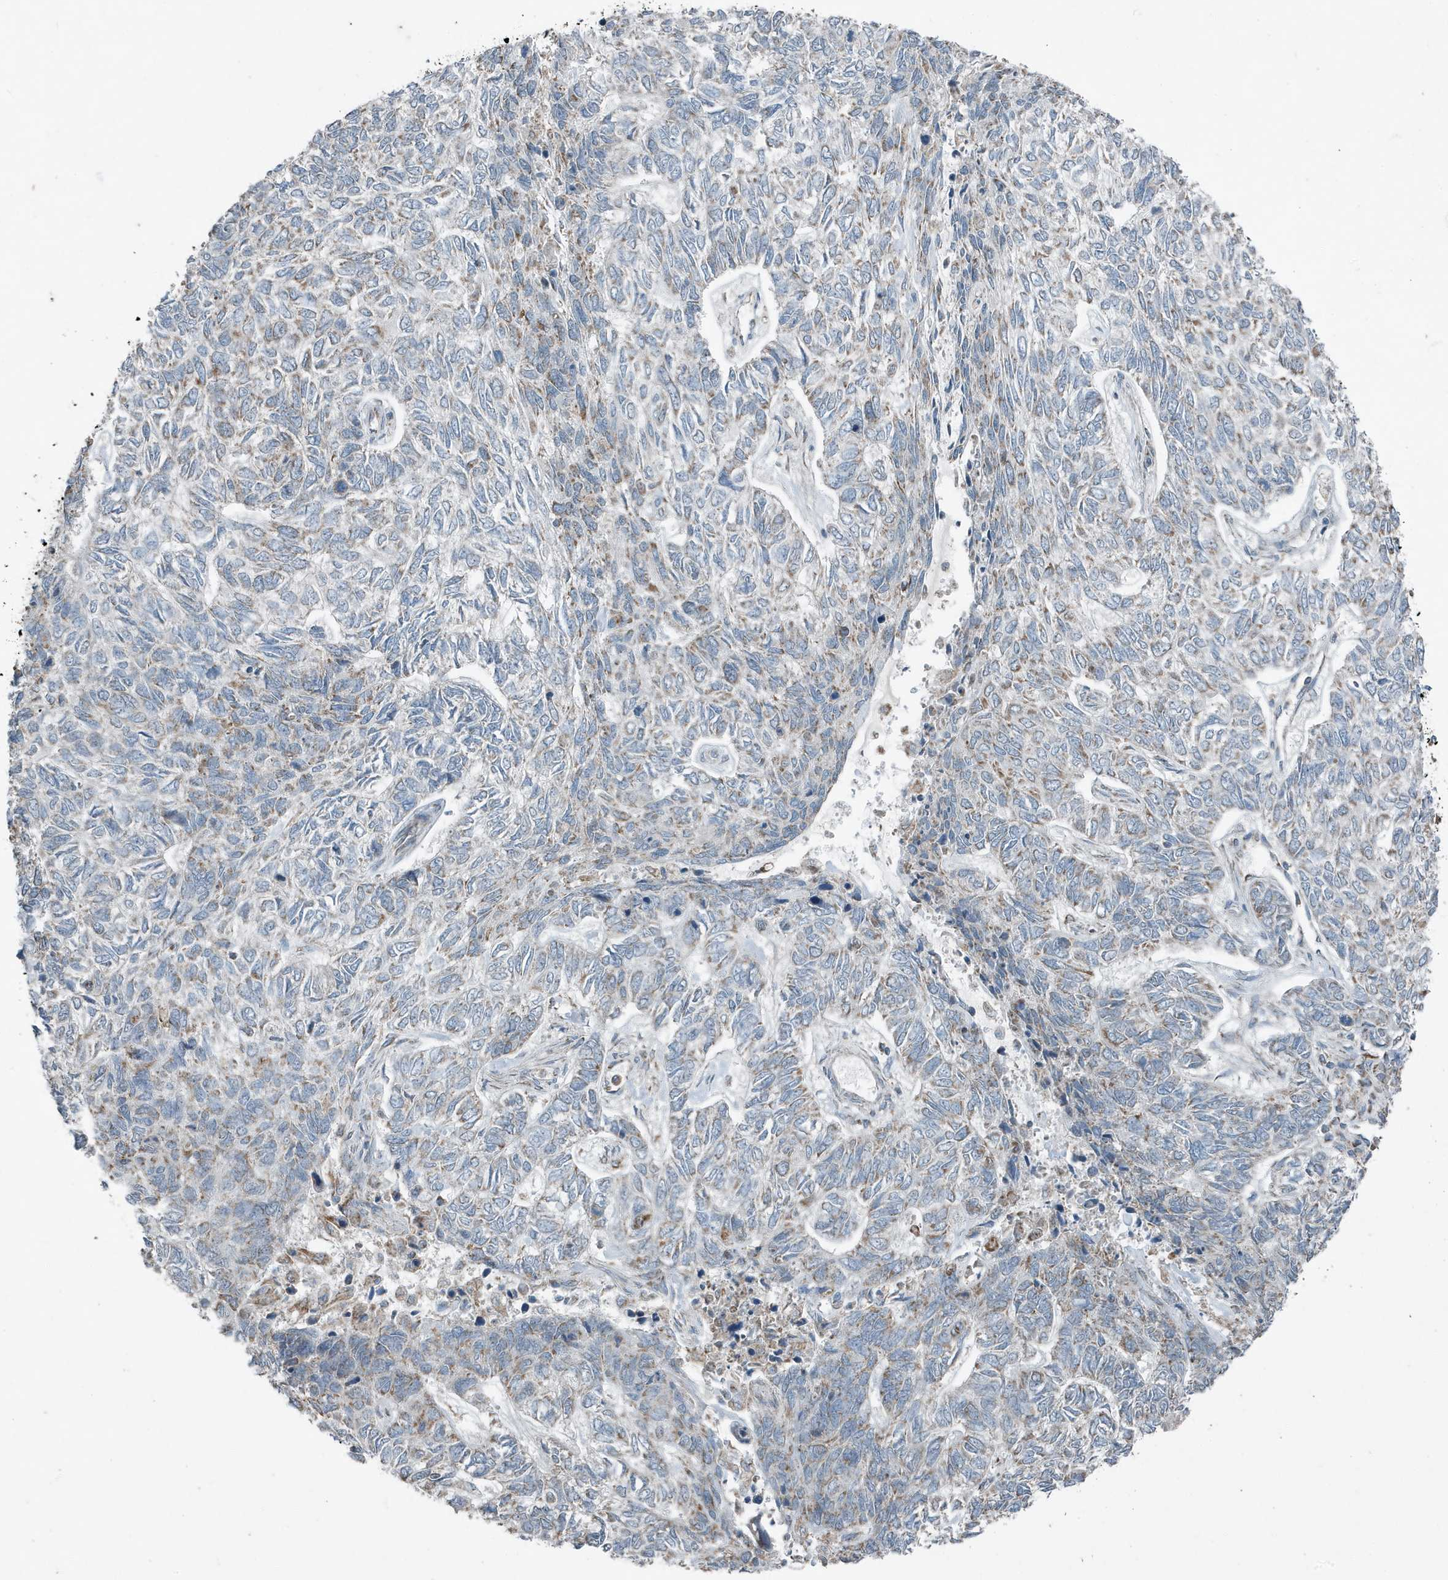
{"staining": {"intensity": "weak", "quantity": "<25%", "location": "cytoplasmic/membranous"}, "tissue": "skin cancer", "cell_type": "Tumor cells", "image_type": "cancer", "snomed": [{"axis": "morphology", "description": "Basal cell carcinoma"}, {"axis": "topography", "description": "Skin"}], "caption": "Immunohistochemistry (IHC) histopathology image of human skin basal cell carcinoma stained for a protein (brown), which reveals no staining in tumor cells.", "gene": "MT-CYB", "patient": {"sex": "female", "age": 65}}